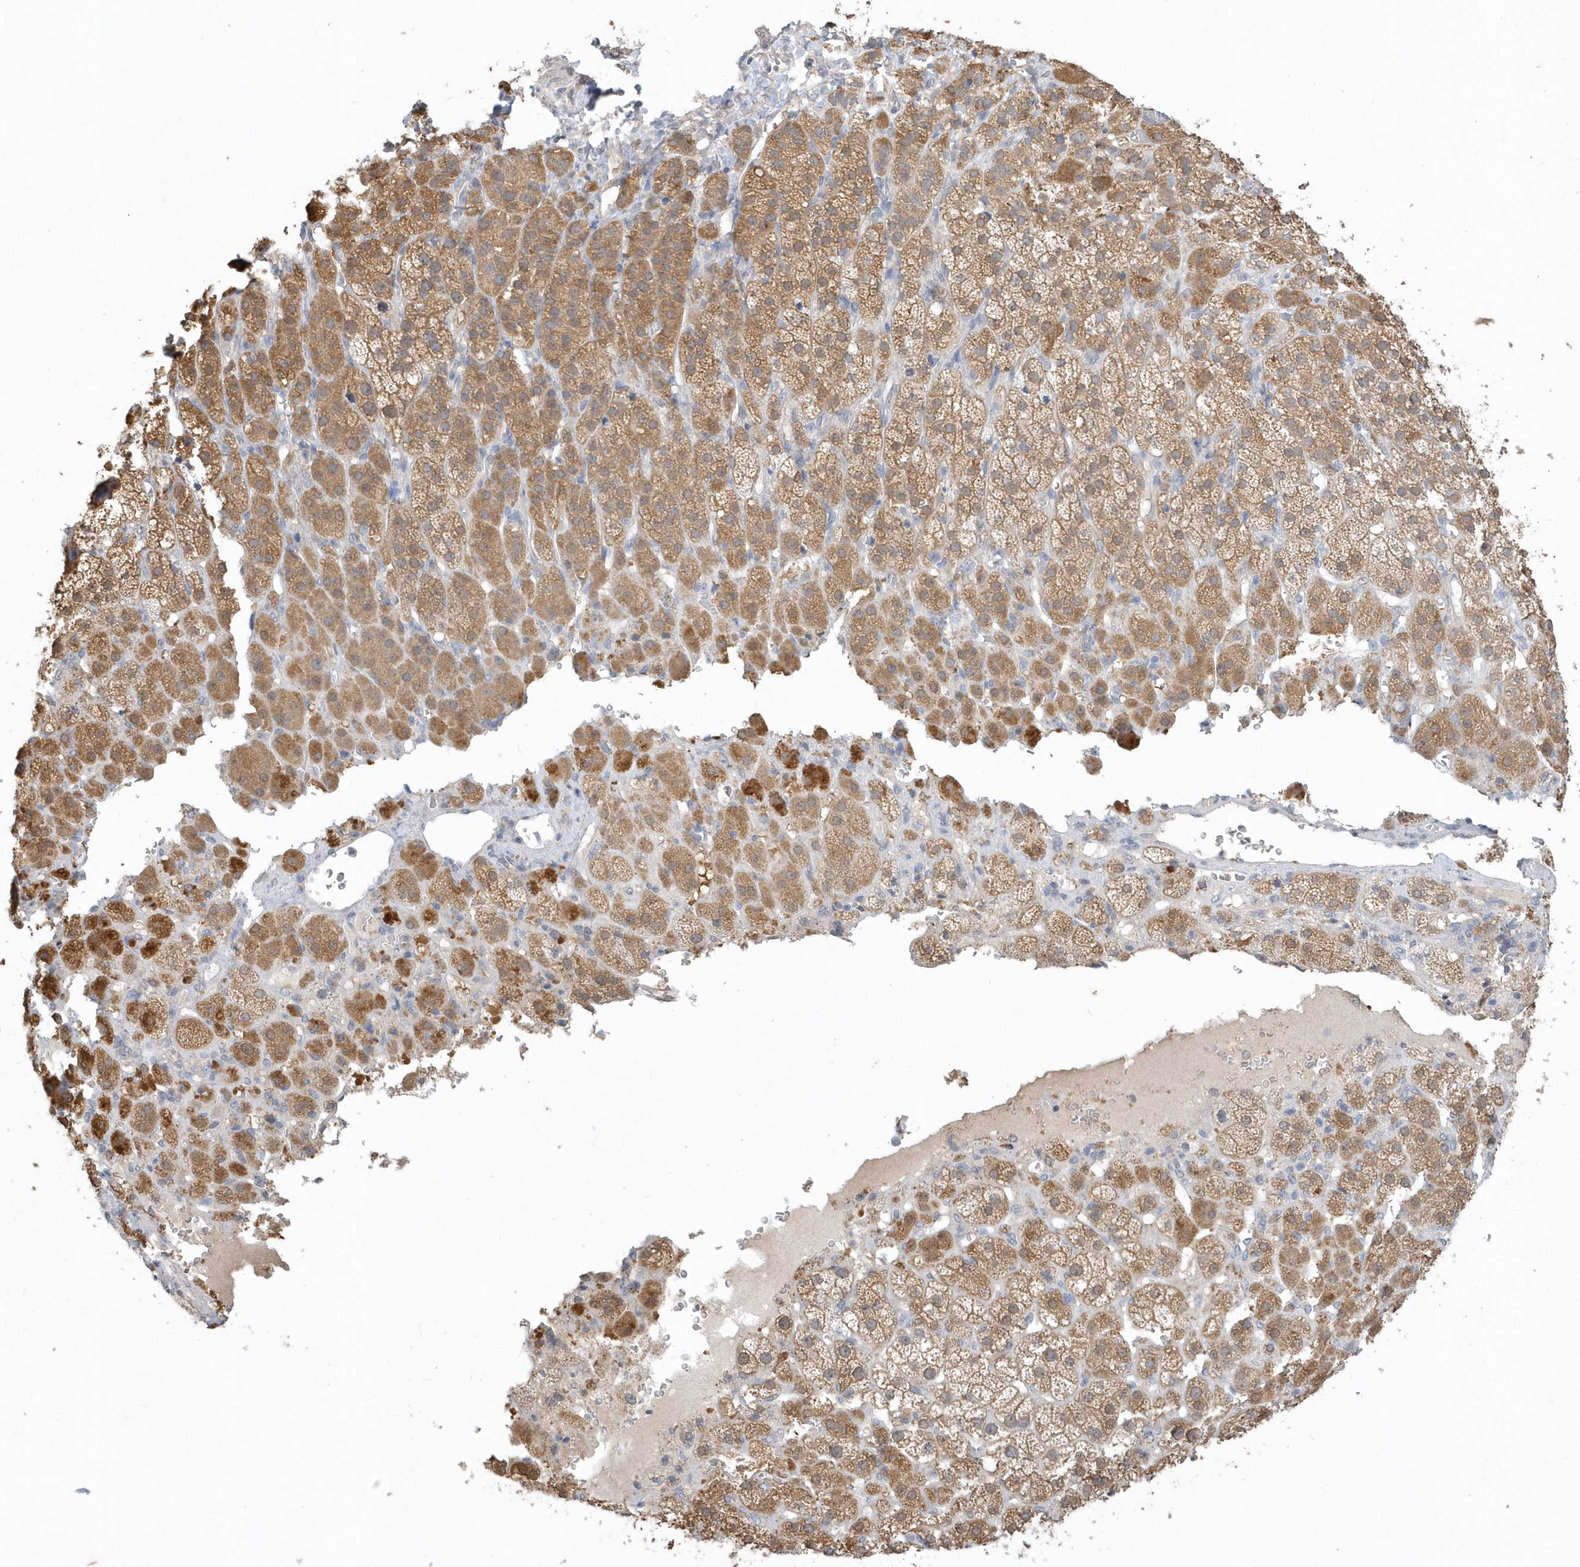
{"staining": {"intensity": "moderate", "quantity": ">75%", "location": "cytoplasmic/membranous"}, "tissue": "adrenal gland", "cell_type": "Glandular cells", "image_type": "normal", "snomed": [{"axis": "morphology", "description": "Normal tissue, NOS"}, {"axis": "topography", "description": "Adrenal gland"}], "caption": "The image displays a brown stain indicating the presence of a protein in the cytoplasmic/membranous of glandular cells in adrenal gland. The protein is shown in brown color, while the nuclei are stained blue.", "gene": "AKR7A2", "patient": {"sex": "female", "age": 57}}